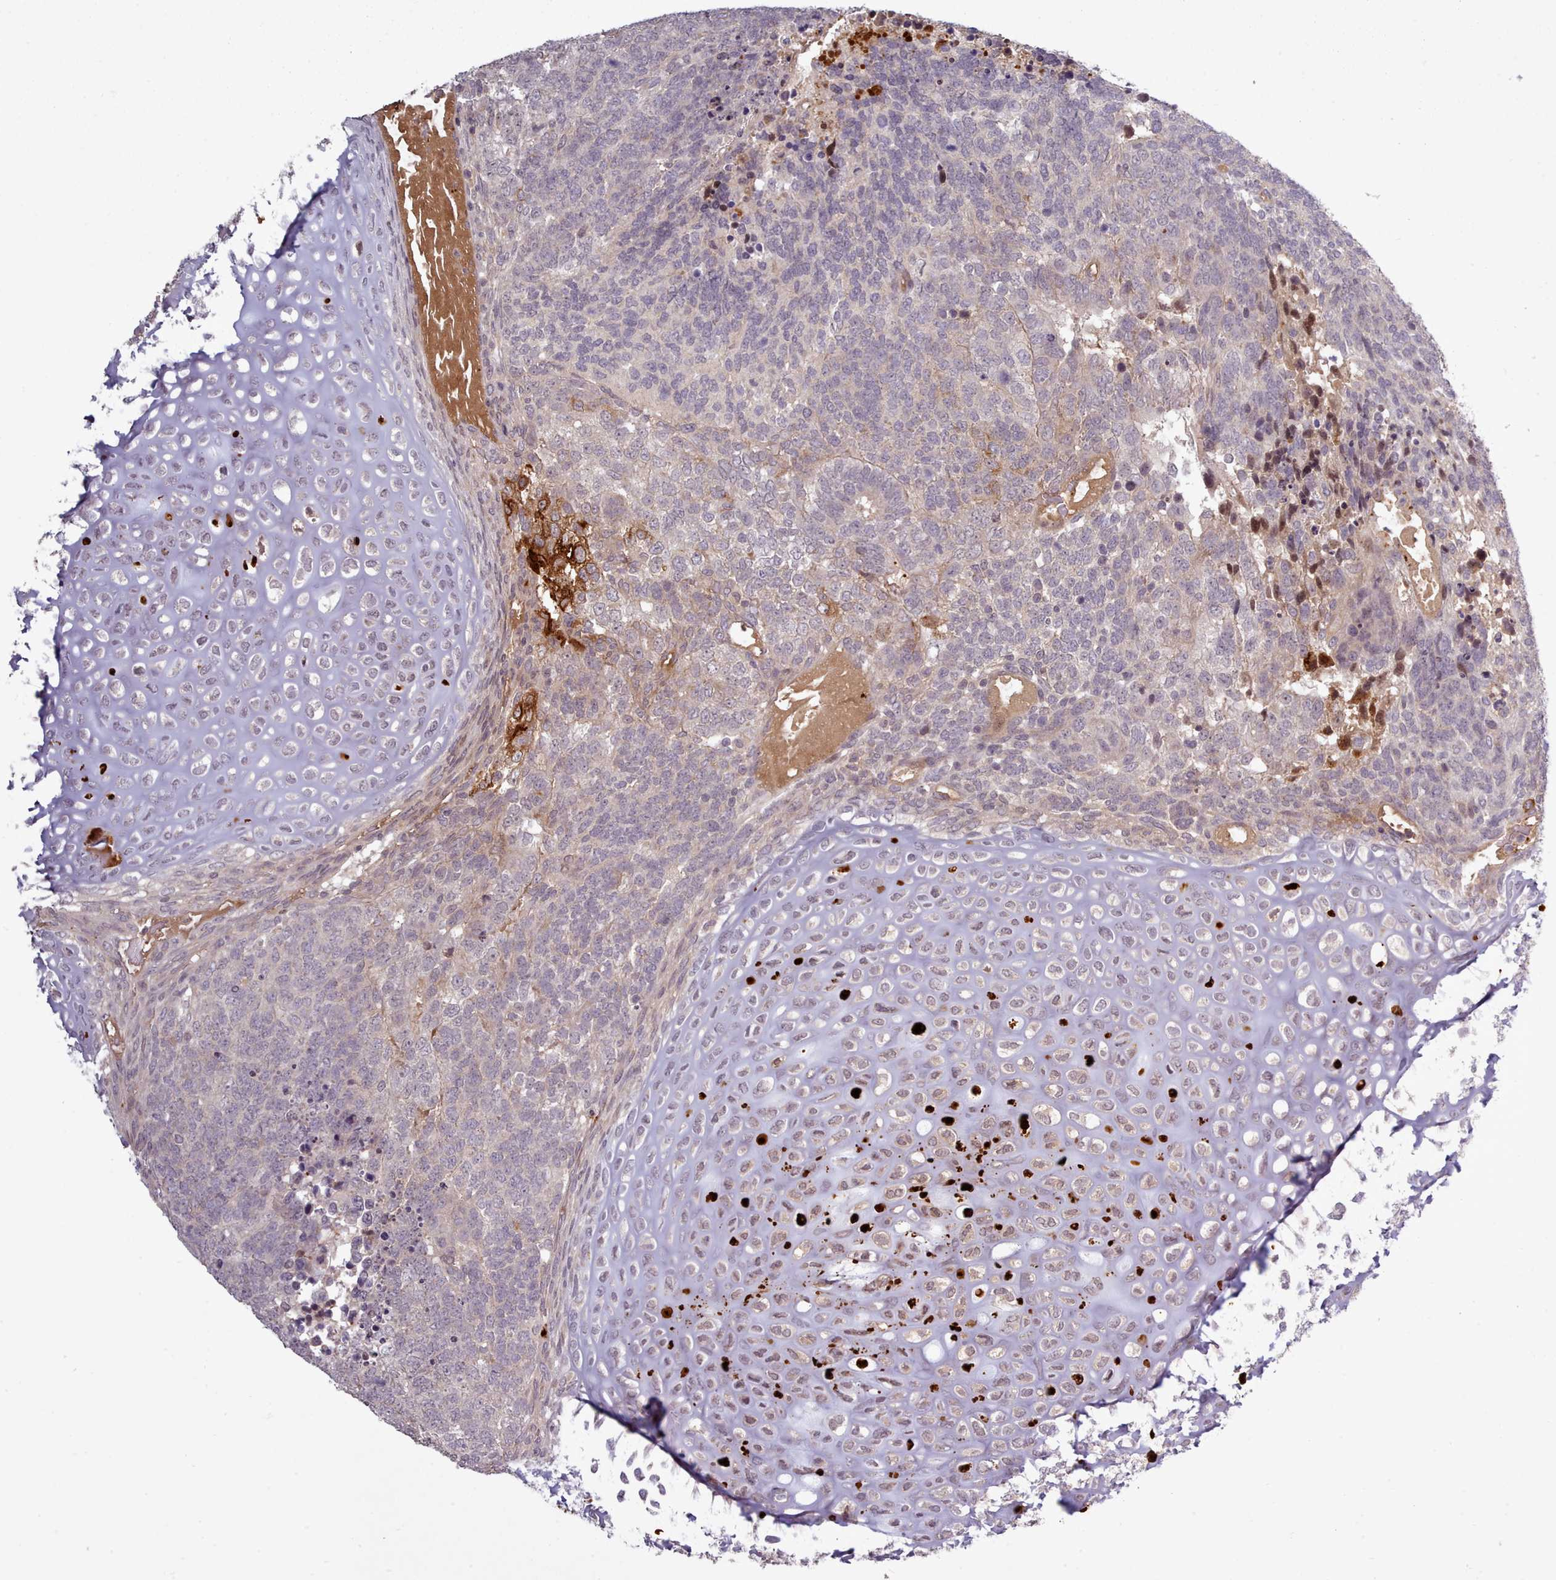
{"staining": {"intensity": "negative", "quantity": "none", "location": "none"}, "tissue": "testis cancer", "cell_type": "Tumor cells", "image_type": "cancer", "snomed": [{"axis": "morphology", "description": "Carcinoma, Embryonal, NOS"}, {"axis": "topography", "description": "Testis"}], "caption": "The image demonstrates no significant expression in tumor cells of testis cancer.", "gene": "LEFTY2", "patient": {"sex": "male", "age": 23}}